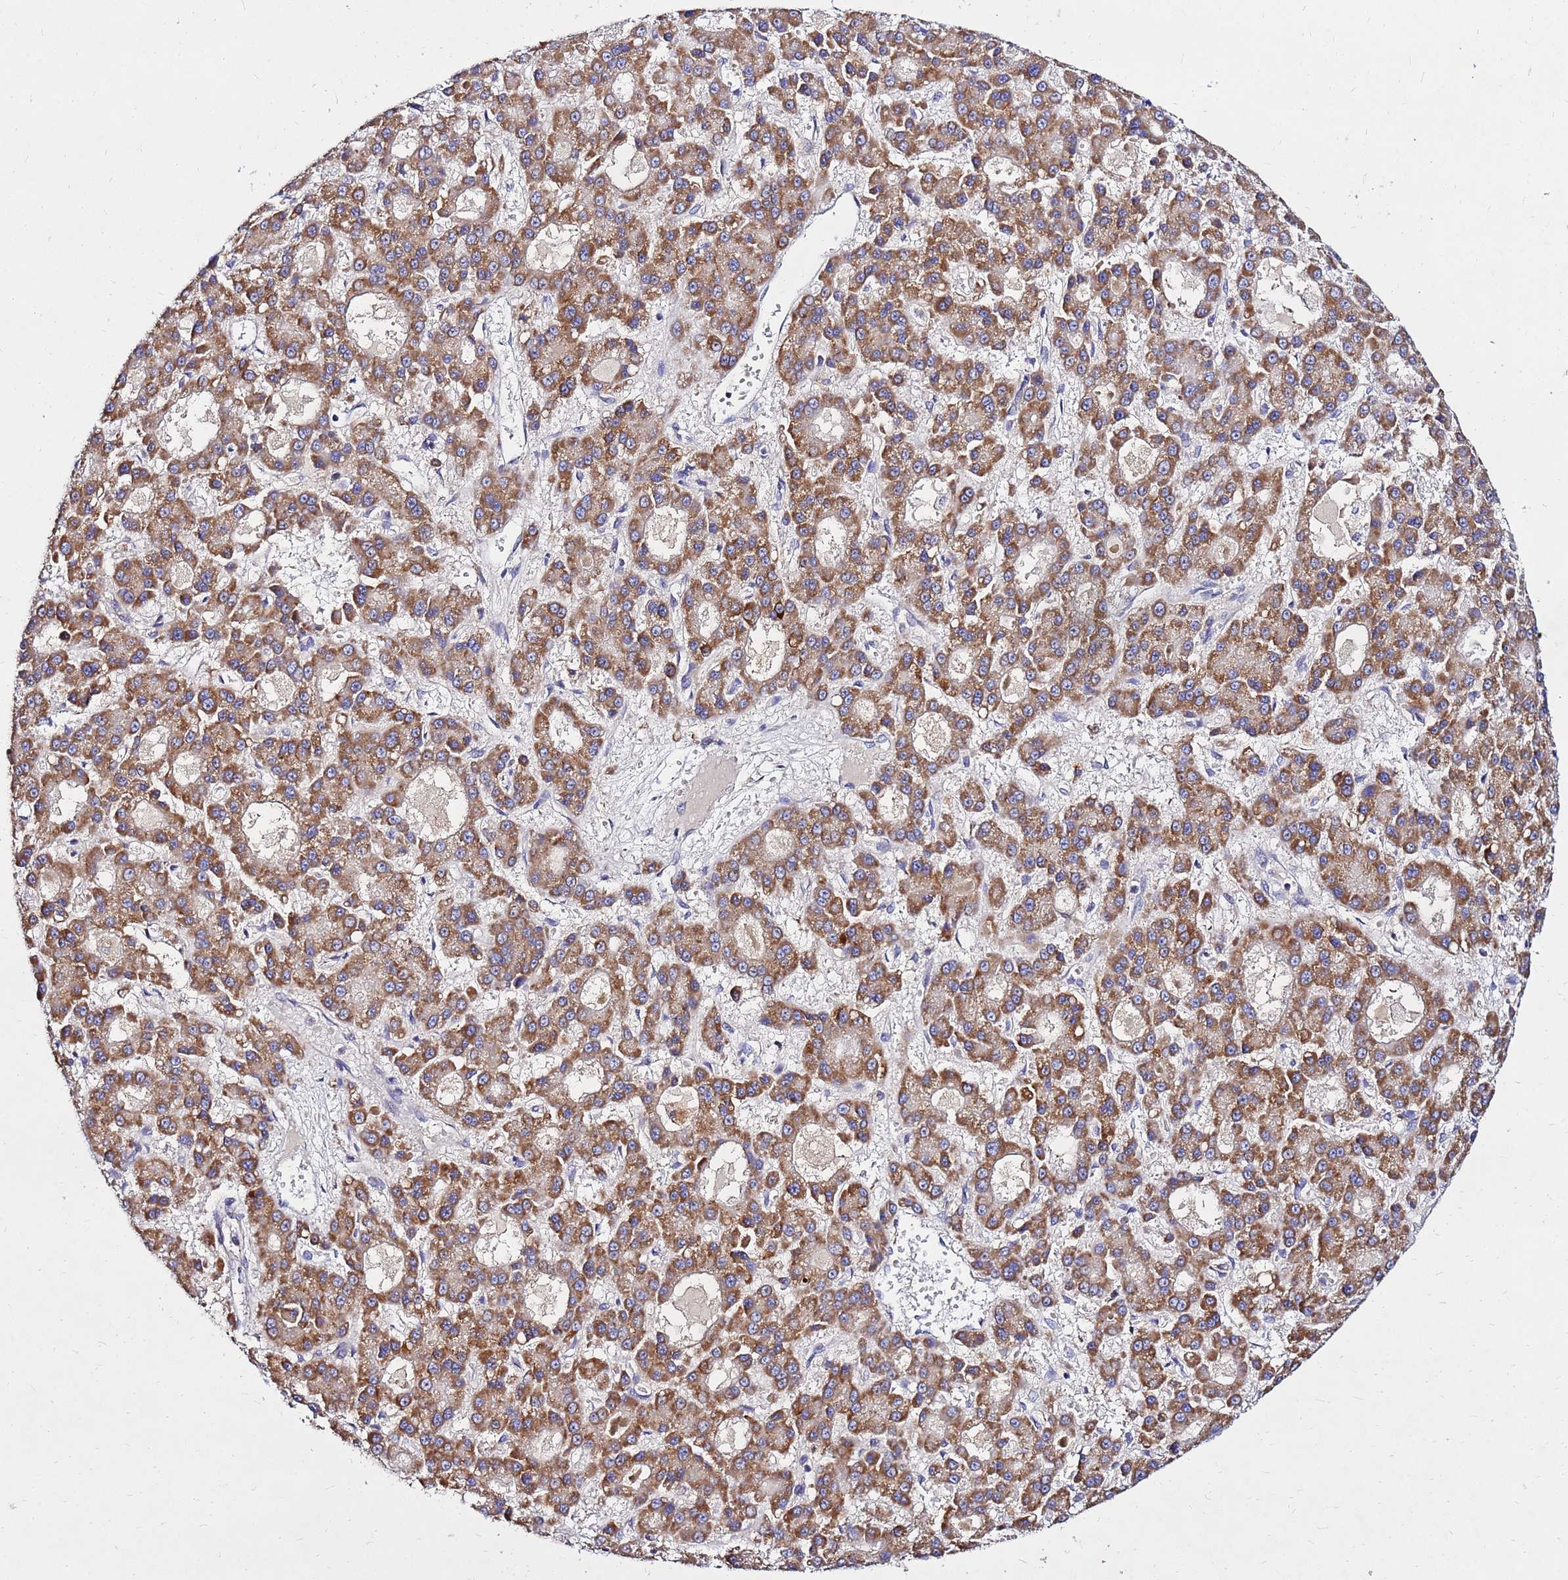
{"staining": {"intensity": "moderate", "quantity": ">75%", "location": "cytoplasmic/membranous"}, "tissue": "liver cancer", "cell_type": "Tumor cells", "image_type": "cancer", "snomed": [{"axis": "morphology", "description": "Carcinoma, Hepatocellular, NOS"}, {"axis": "topography", "description": "Liver"}], "caption": "Tumor cells show medium levels of moderate cytoplasmic/membranous staining in approximately >75% of cells in liver cancer.", "gene": "COX14", "patient": {"sex": "male", "age": 70}}